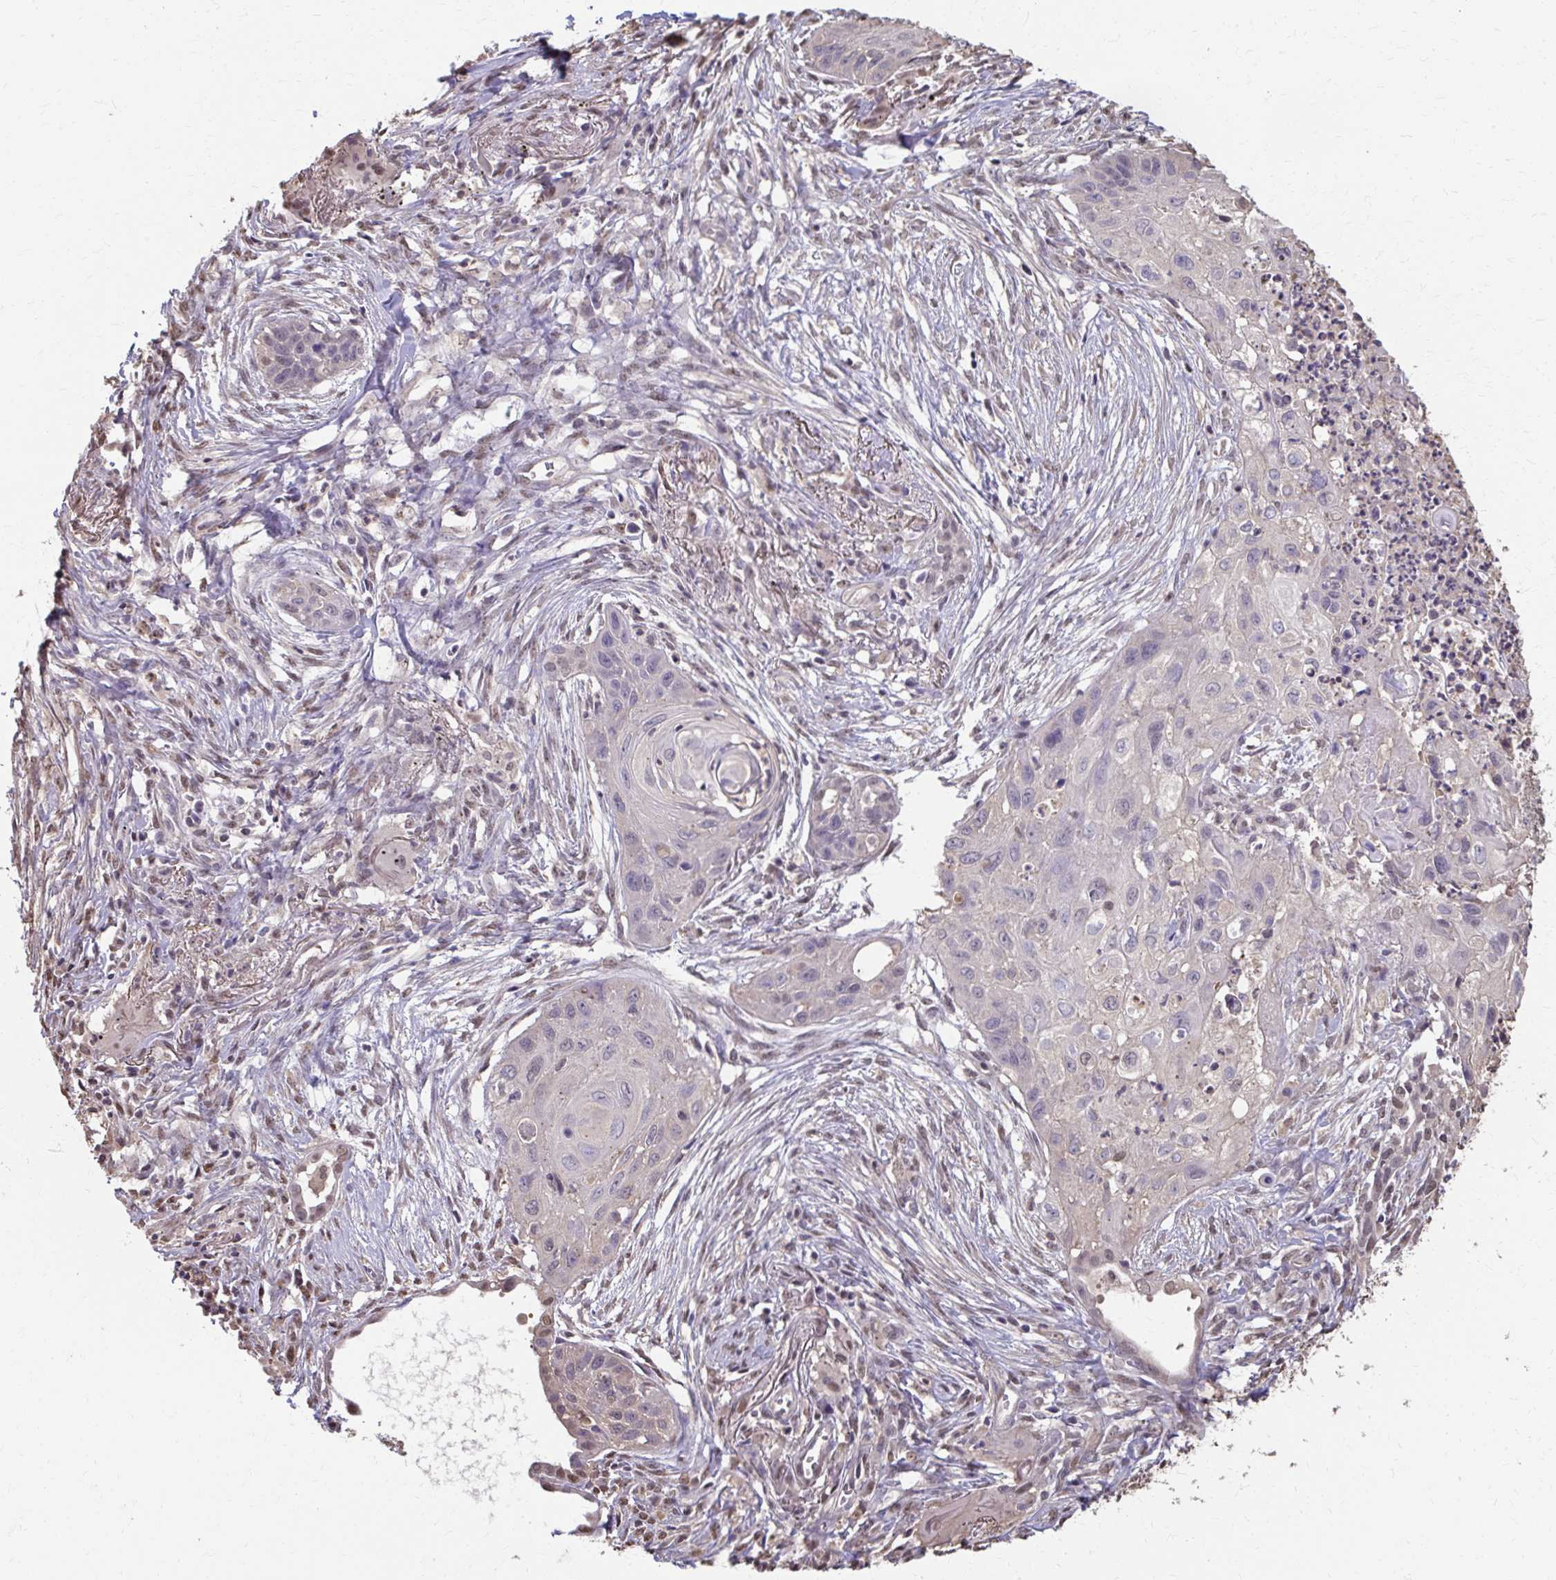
{"staining": {"intensity": "negative", "quantity": "none", "location": "none"}, "tissue": "lung cancer", "cell_type": "Tumor cells", "image_type": "cancer", "snomed": [{"axis": "morphology", "description": "Squamous cell carcinoma, NOS"}, {"axis": "topography", "description": "Lung"}], "caption": "The histopathology image displays no significant positivity in tumor cells of lung squamous cell carcinoma.", "gene": "ING4", "patient": {"sex": "male", "age": 71}}